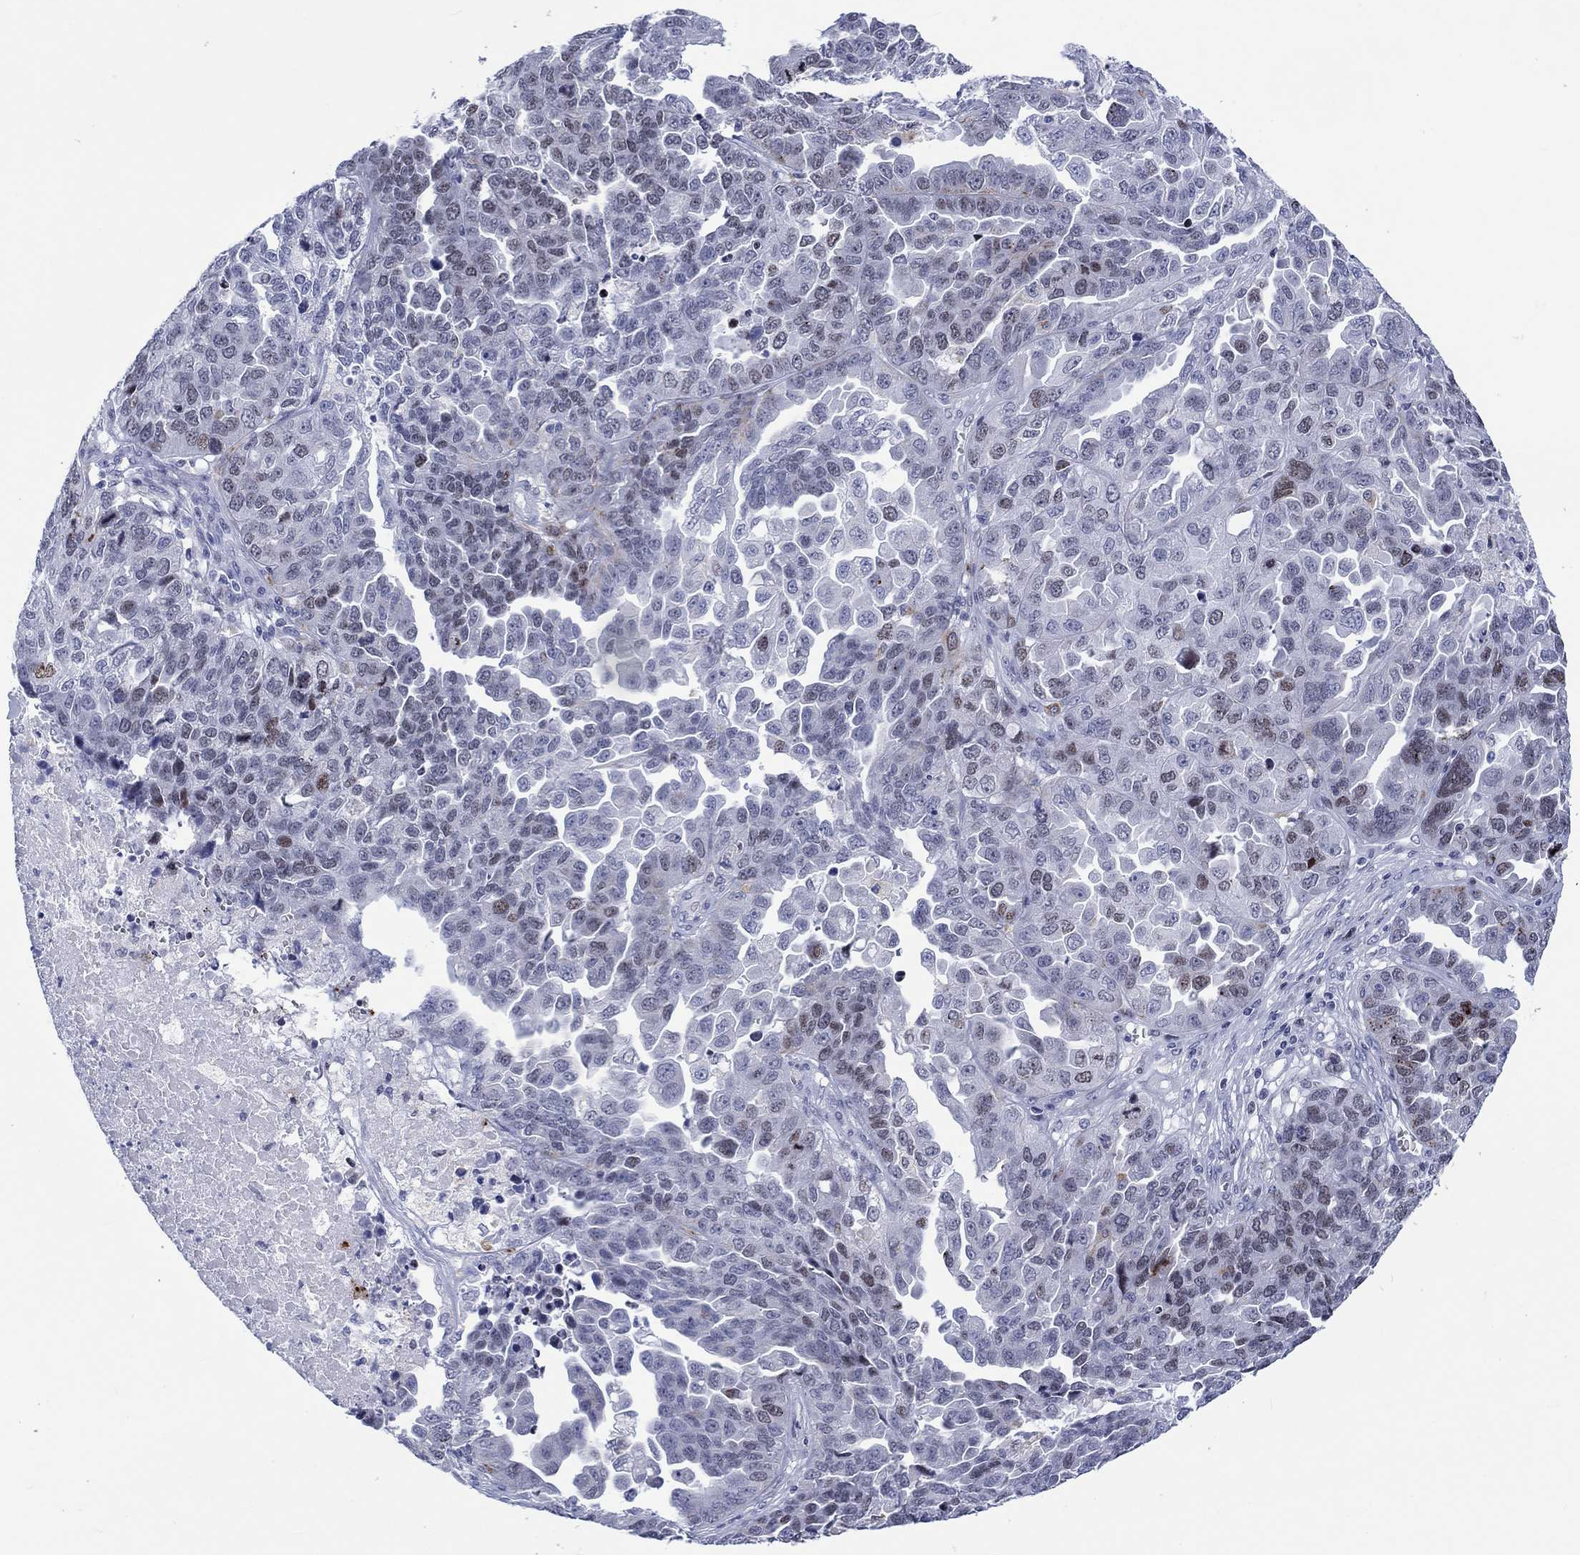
{"staining": {"intensity": "moderate", "quantity": "<25%", "location": "nuclear"}, "tissue": "ovarian cancer", "cell_type": "Tumor cells", "image_type": "cancer", "snomed": [{"axis": "morphology", "description": "Cystadenocarcinoma, serous, NOS"}, {"axis": "topography", "description": "Ovary"}], "caption": "Protein staining displays moderate nuclear expression in approximately <25% of tumor cells in ovarian cancer.", "gene": "CDCA2", "patient": {"sex": "female", "age": 87}}